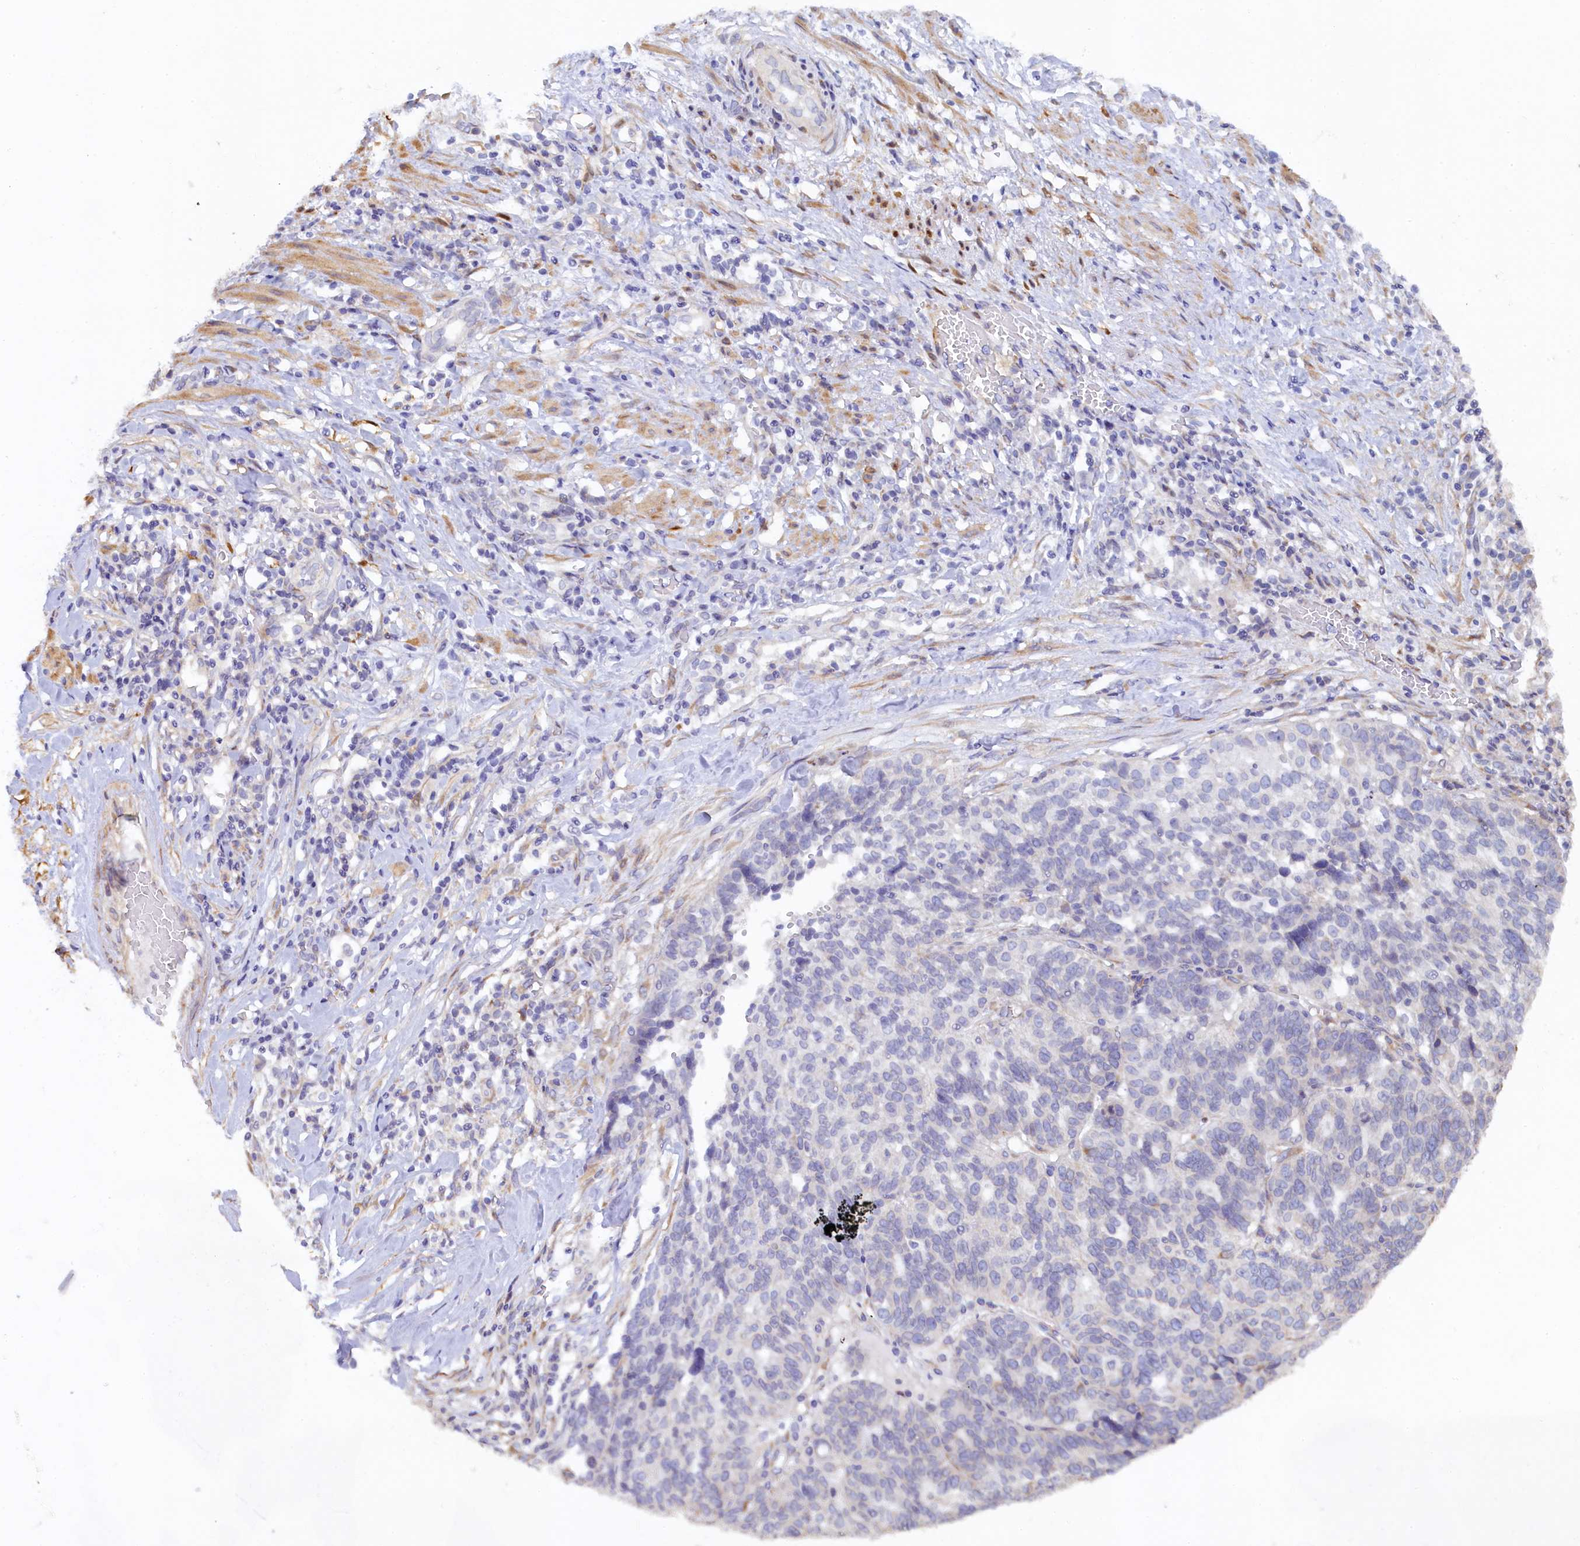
{"staining": {"intensity": "negative", "quantity": "none", "location": "none"}, "tissue": "ovarian cancer", "cell_type": "Tumor cells", "image_type": "cancer", "snomed": [{"axis": "morphology", "description": "Cystadenocarcinoma, serous, NOS"}, {"axis": "topography", "description": "Ovary"}], "caption": "A photomicrograph of human ovarian cancer is negative for staining in tumor cells.", "gene": "POGLUT3", "patient": {"sex": "female", "age": 59}}